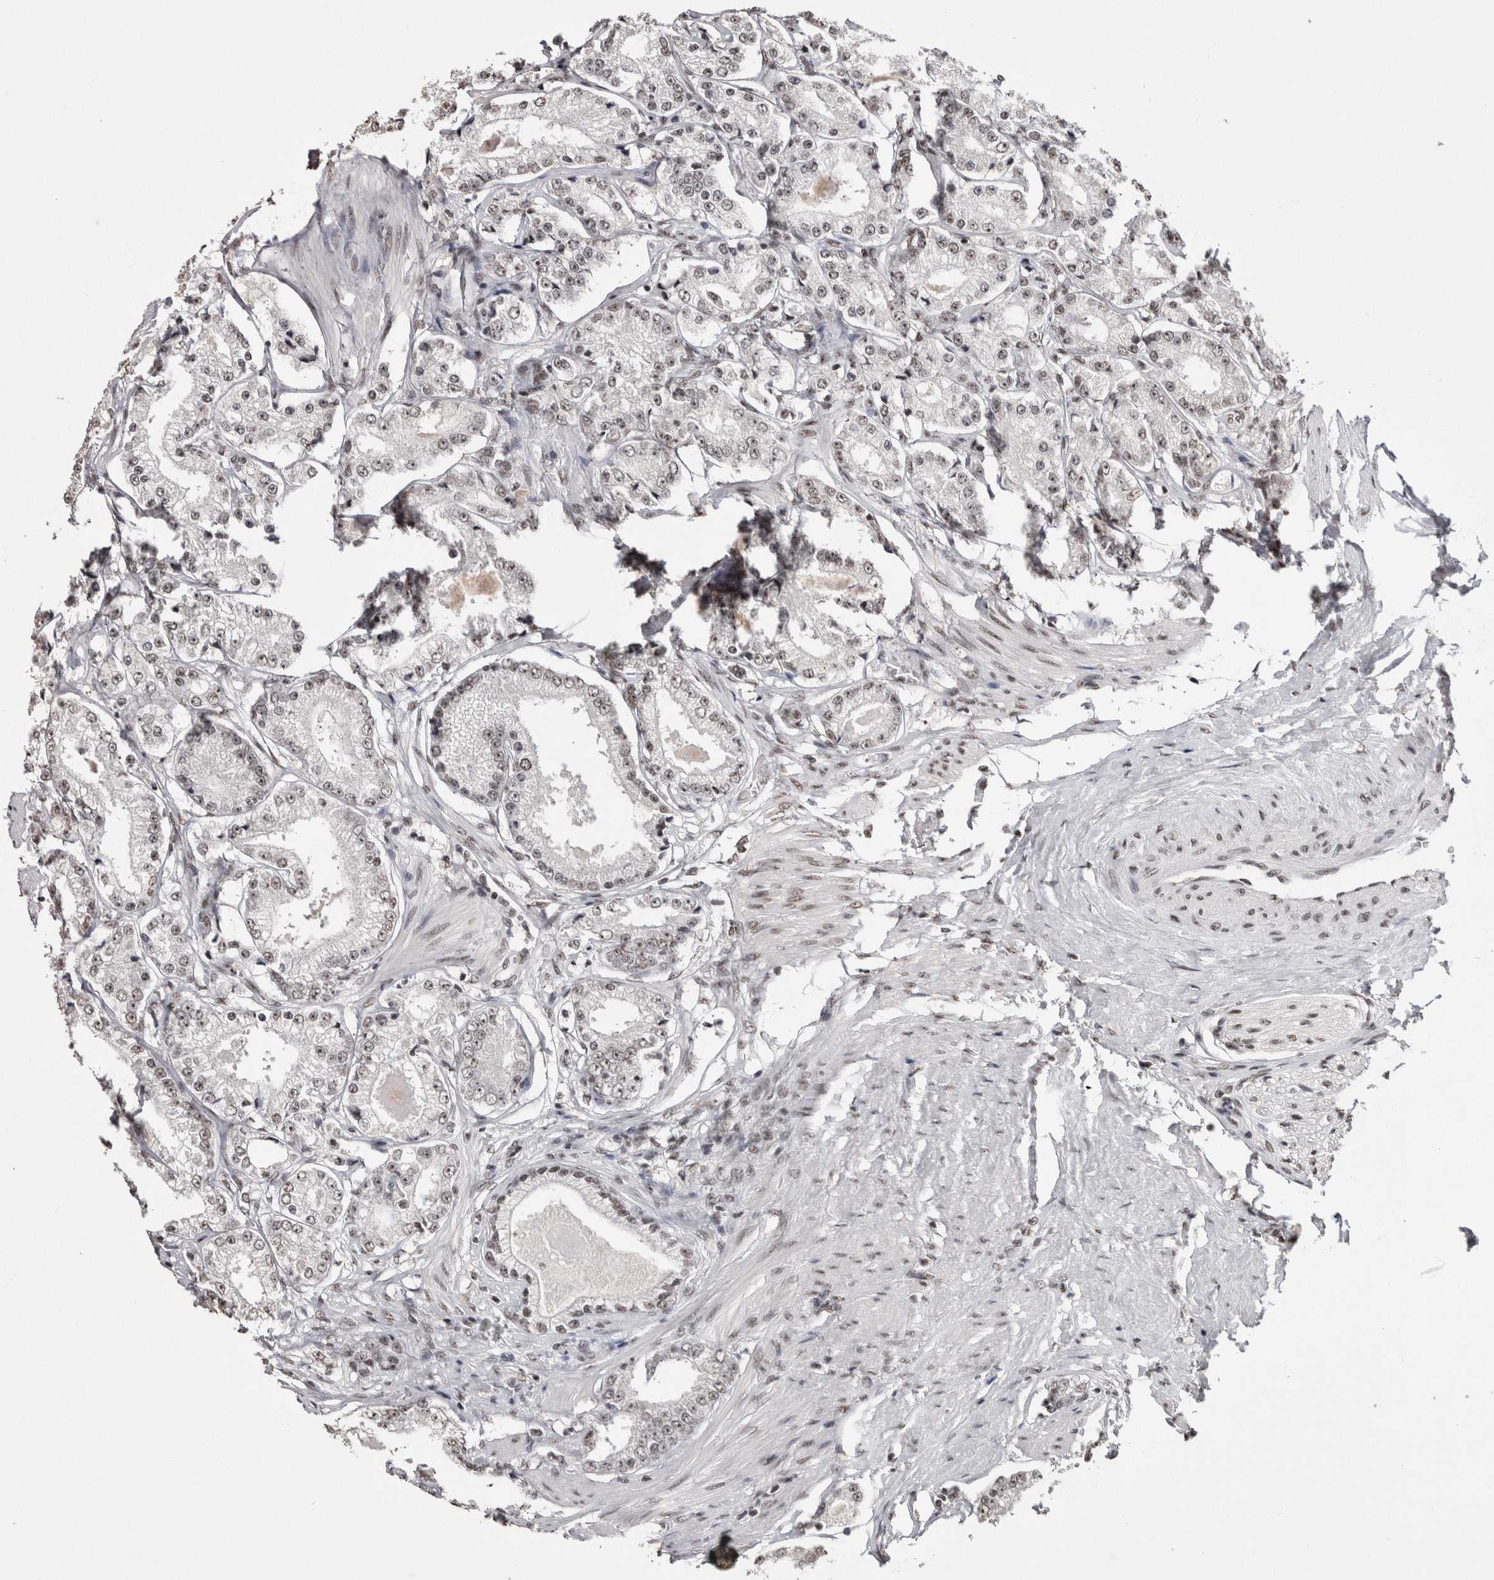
{"staining": {"intensity": "weak", "quantity": ">75%", "location": "nuclear"}, "tissue": "prostate cancer", "cell_type": "Tumor cells", "image_type": "cancer", "snomed": [{"axis": "morphology", "description": "Adenocarcinoma, Low grade"}, {"axis": "topography", "description": "Prostate"}], "caption": "IHC of prostate cancer demonstrates low levels of weak nuclear expression in approximately >75% of tumor cells.", "gene": "SMC1A", "patient": {"sex": "male", "age": 63}}